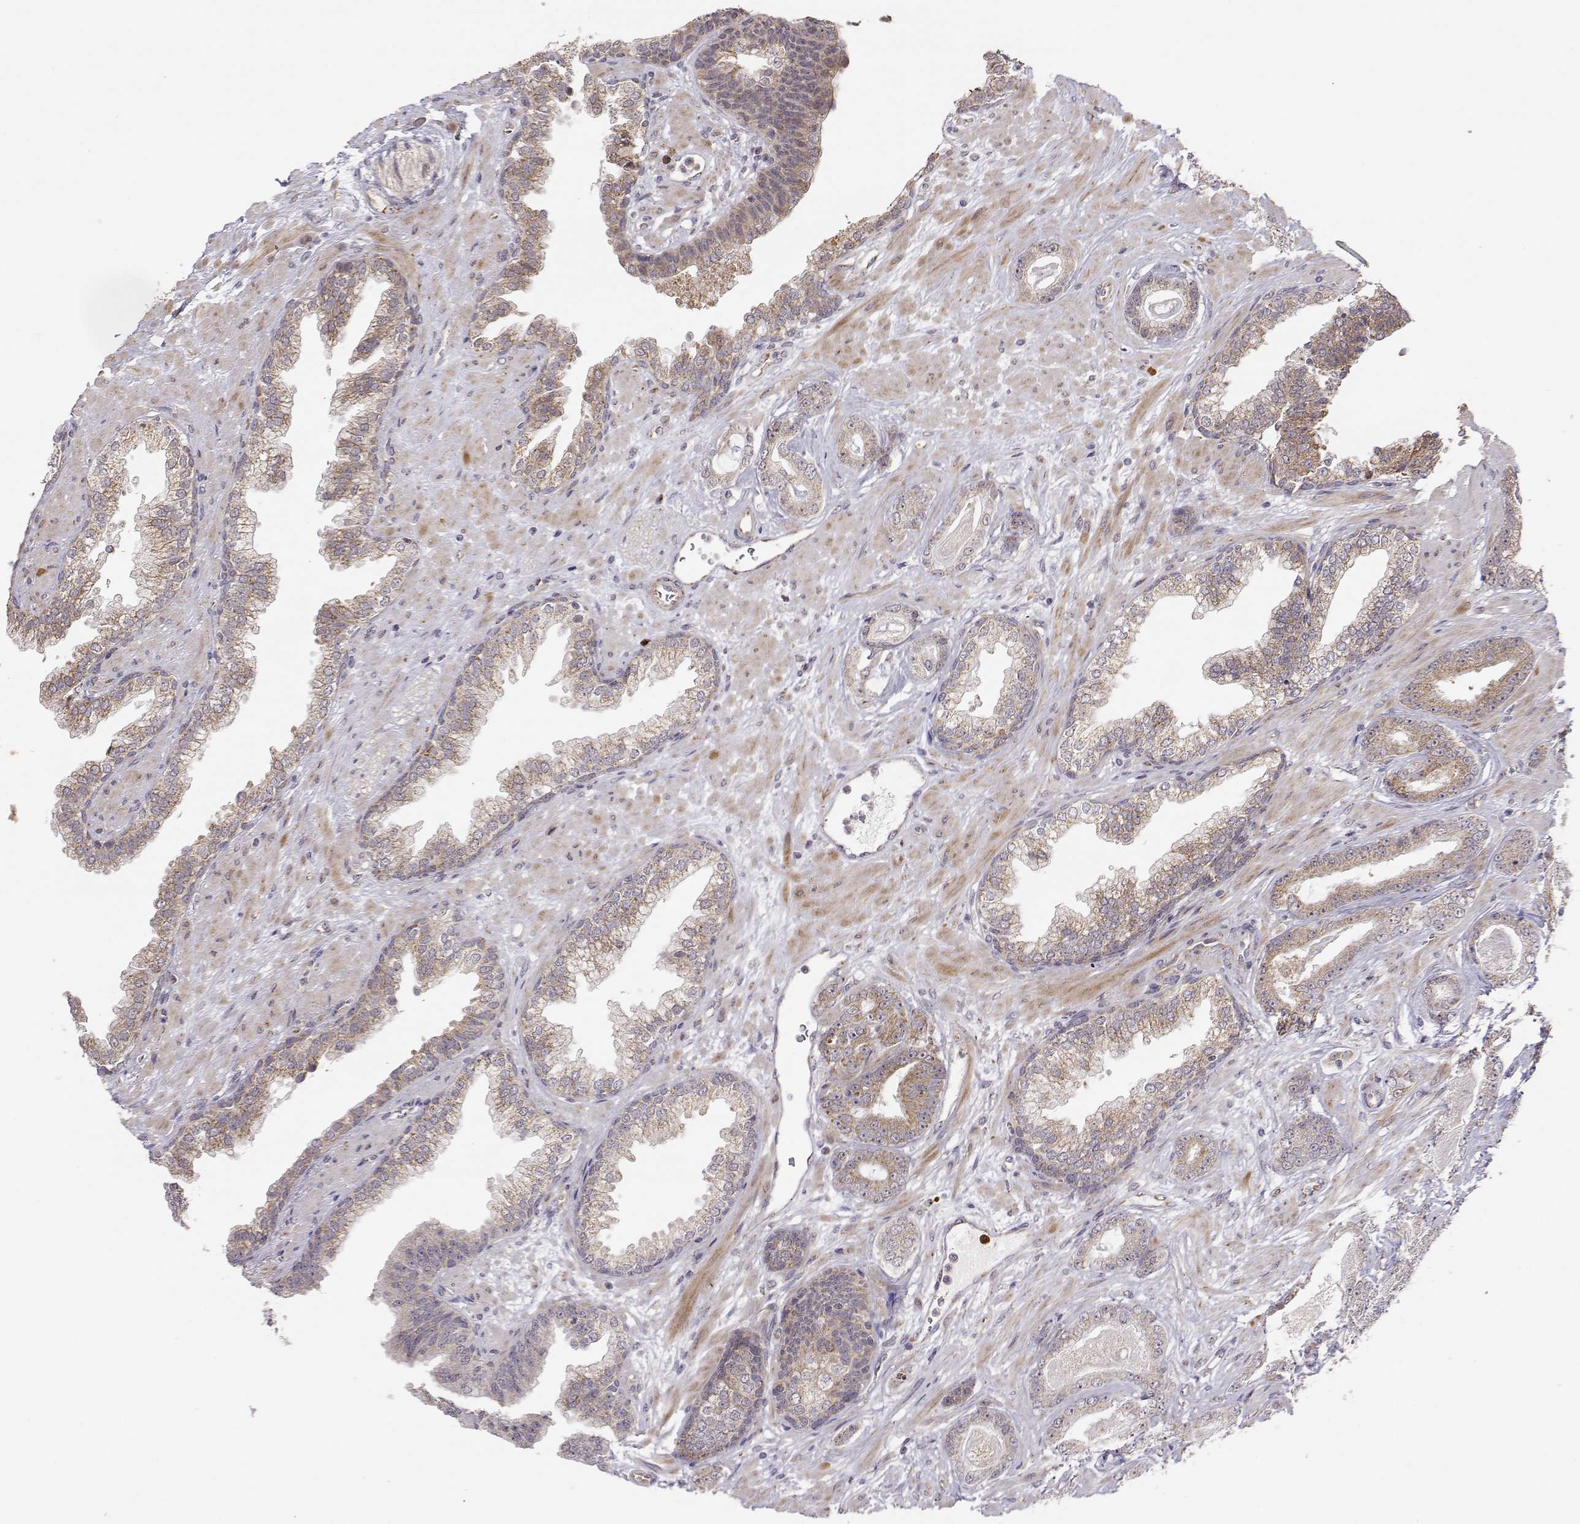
{"staining": {"intensity": "weak", "quantity": ">75%", "location": "cytoplasmic/membranous"}, "tissue": "prostate cancer", "cell_type": "Tumor cells", "image_type": "cancer", "snomed": [{"axis": "morphology", "description": "Adenocarcinoma, Low grade"}, {"axis": "topography", "description": "Prostate"}], "caption": "Immunohistochemistry (IHC) of human prostate cancer demonstrates low levels of weak cytoplasmic/membranous positivity in about >75% of tumor cells.", "gene": "EXOG", "patient": {"sex": "male", "age": 61}}